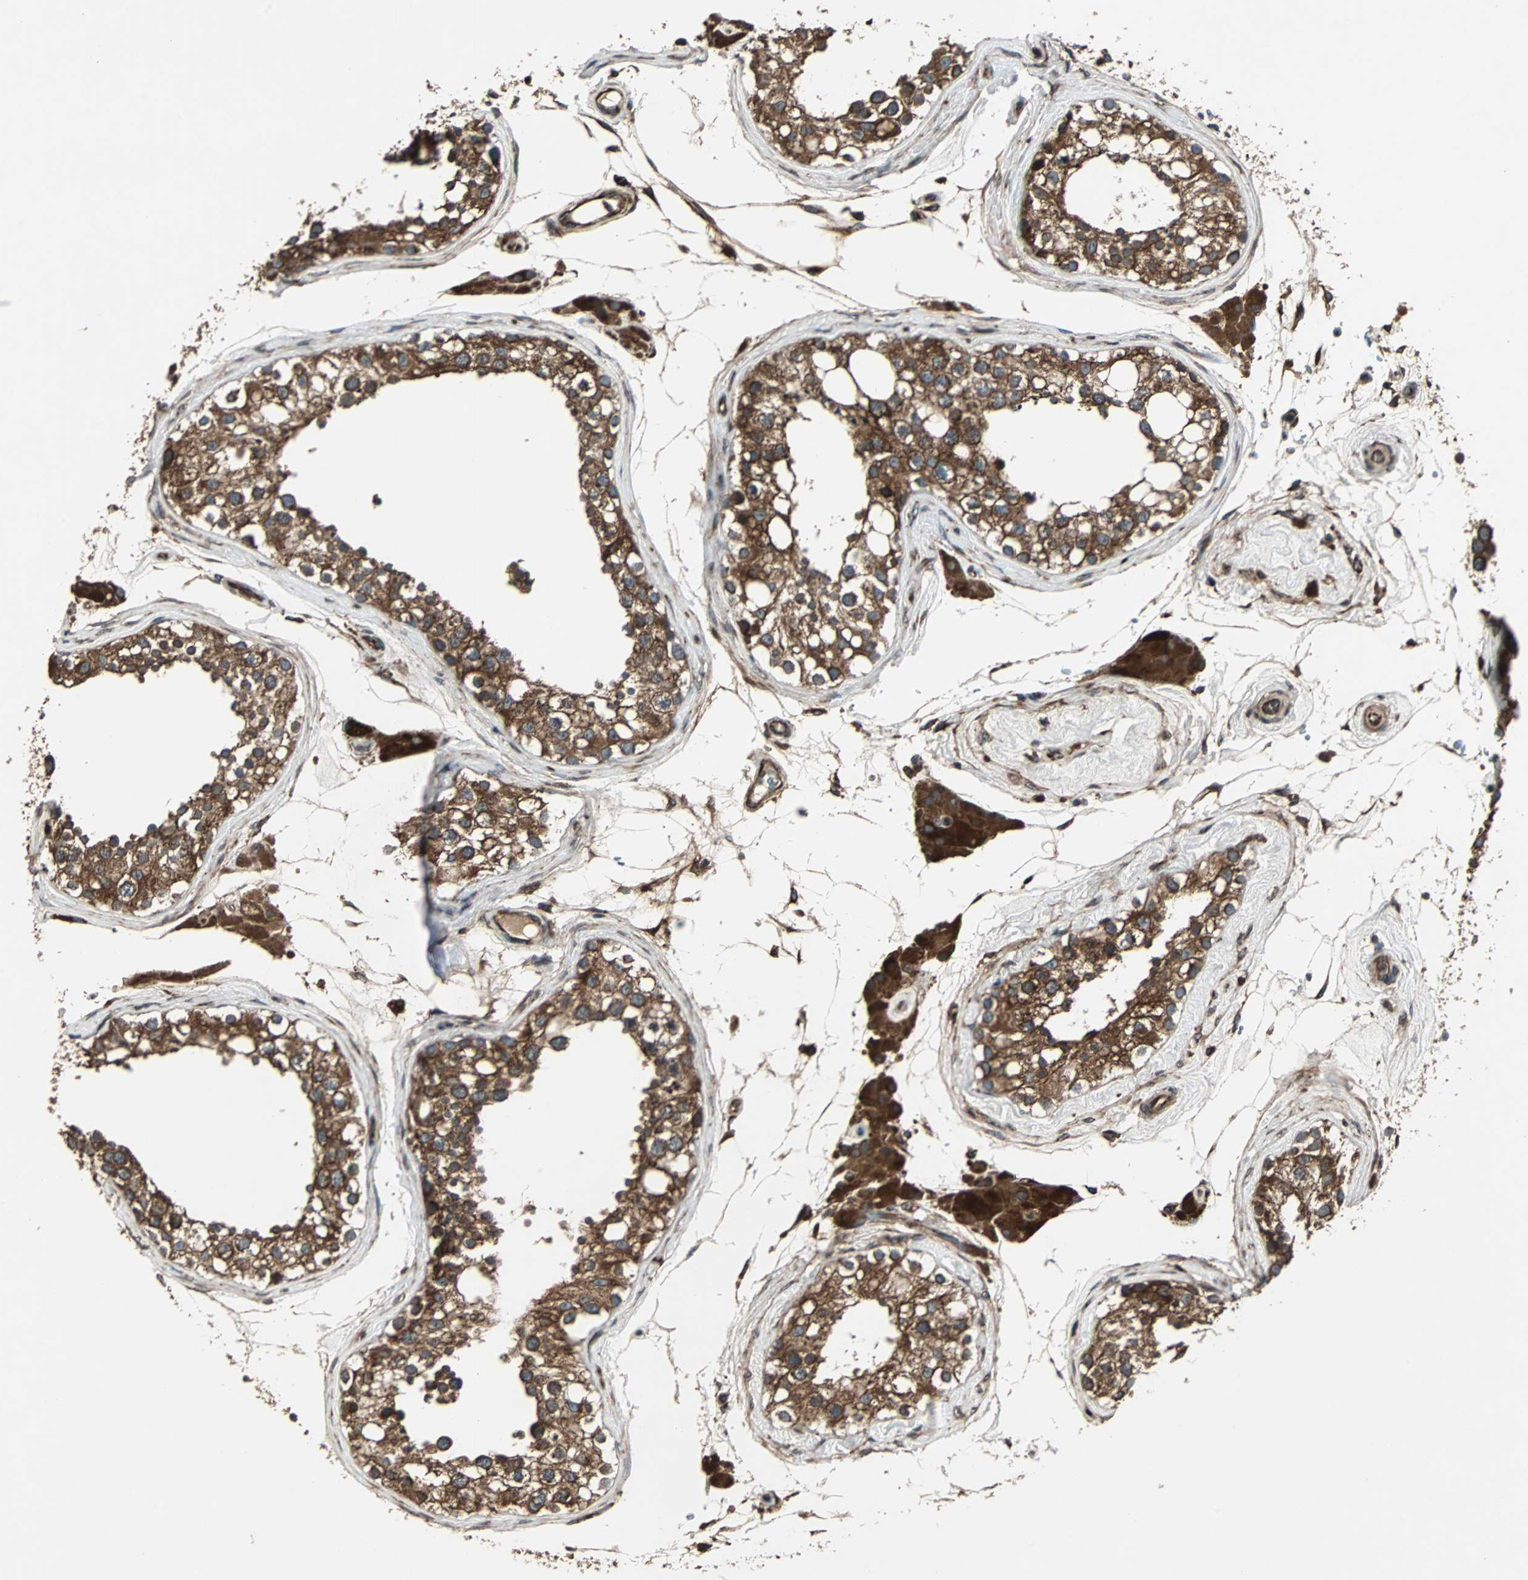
{"staining": {"intensity": "moderate", "quantity": ">75%", "location": "cytoplasmic/membranous"}, "tissue": "testis", "cell_type": "Cells in seminiferous ducts", "image_type": "normal", "snomed": [{"axis": "morphology", "description": "Normal tissue, NOS"}, {"axis": "topography", "description": "Testis"}], "caption": "Approximately >75% of cells in seminiferous ducts in benign testis show moderate cytoplasmic/membranous protein staining as visualized by brown immunohistochemical staining.", "gene": "RAB7A", "patient": {"sex": "male", "age": 68}}